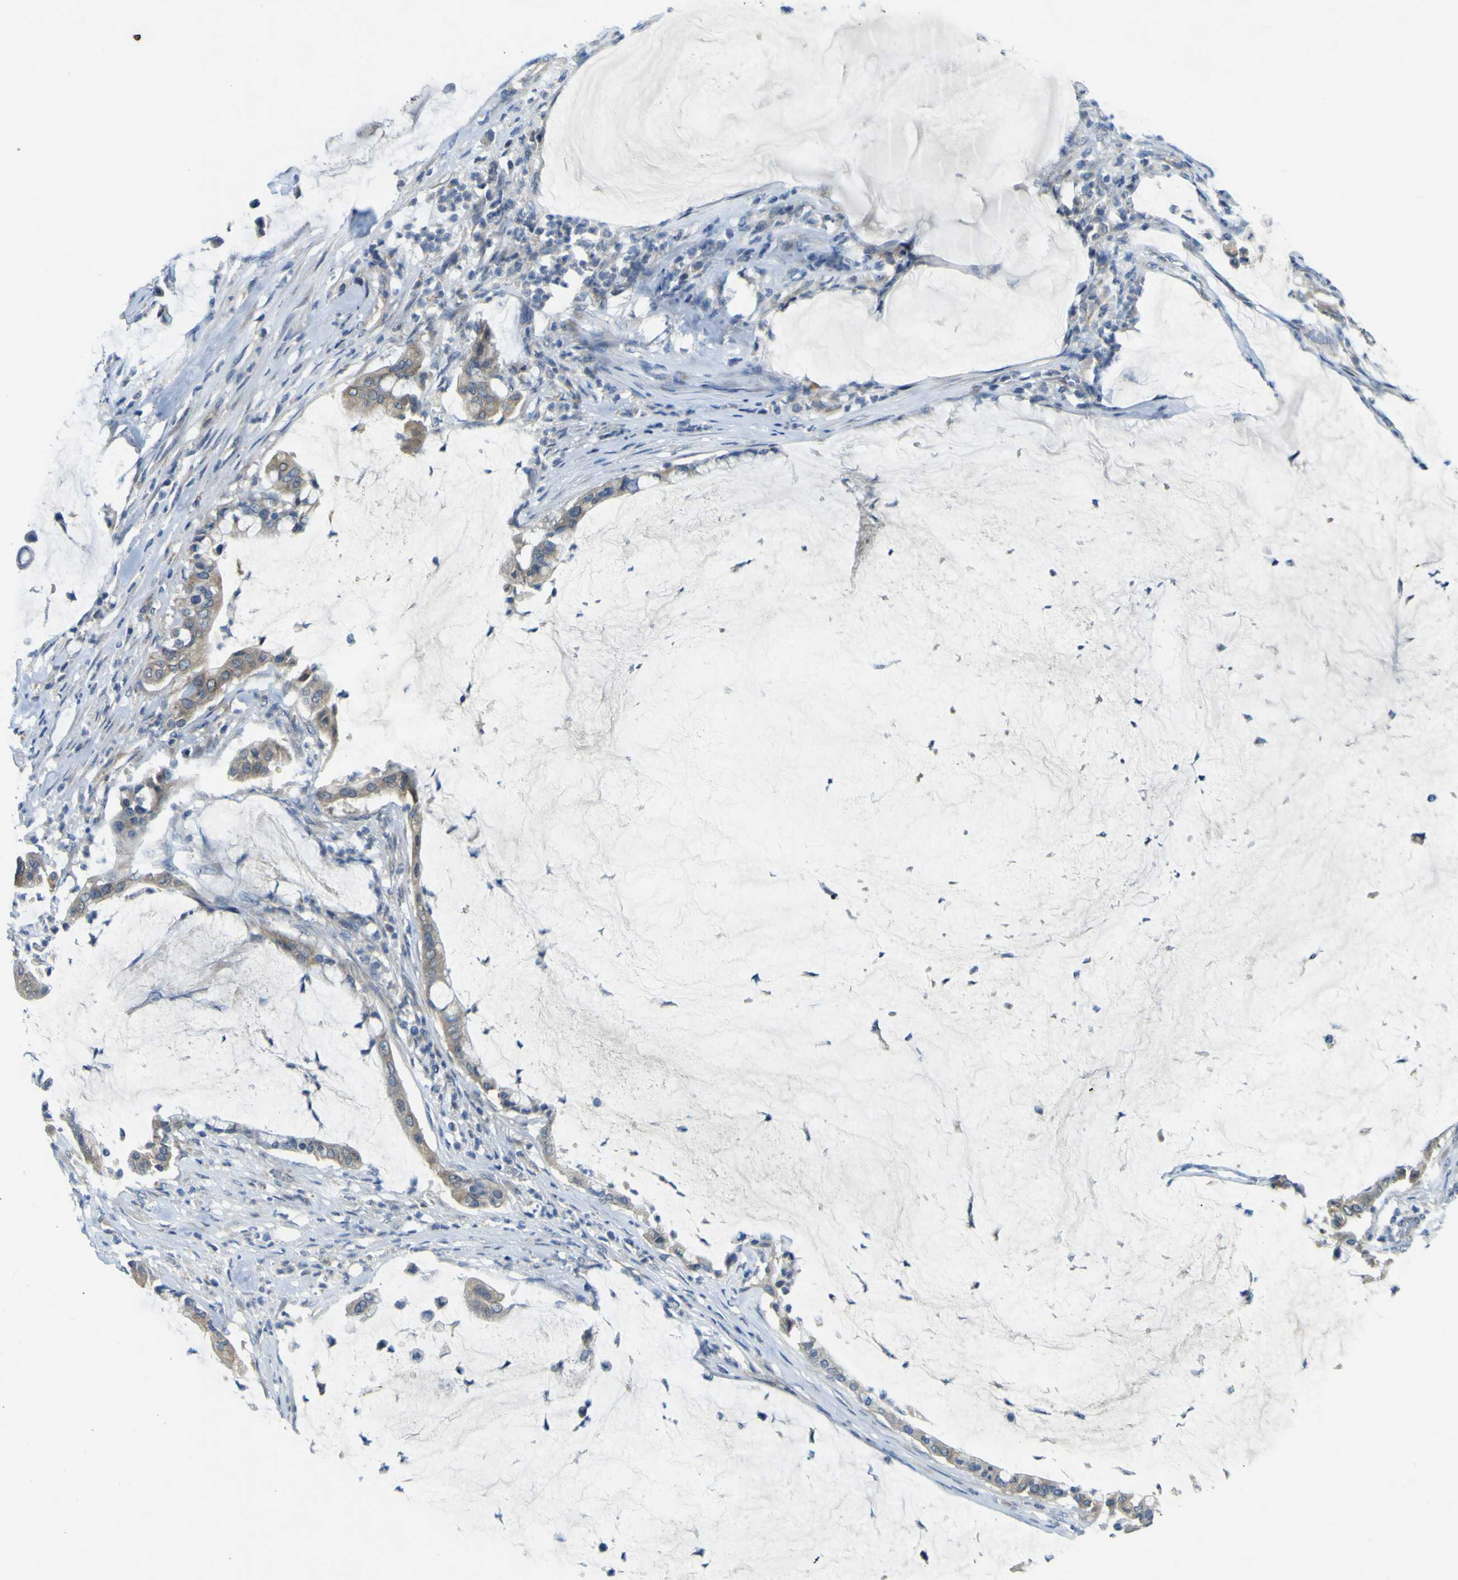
{"staining": {"intensity": "weak", "quantity": ">75%", "location": "cytoplasmic/membranous"}, "tissue": "pancreatic cancer", "cell_type": "Tumor cells", "image_type": "cancer", "snomed": [{"axis": "morphology", "description": "Adenocarcinoma, NOS"}, {"axis": "topography", "description": "Pancreas"}], "caption": "Tumor cells exhibit low levels of weak cytoplasmic/membranous expression in about >75% of cells in pancreatic cancer.", "gene": "LDLR", "patient": {"sex": "male", "age": 41}}